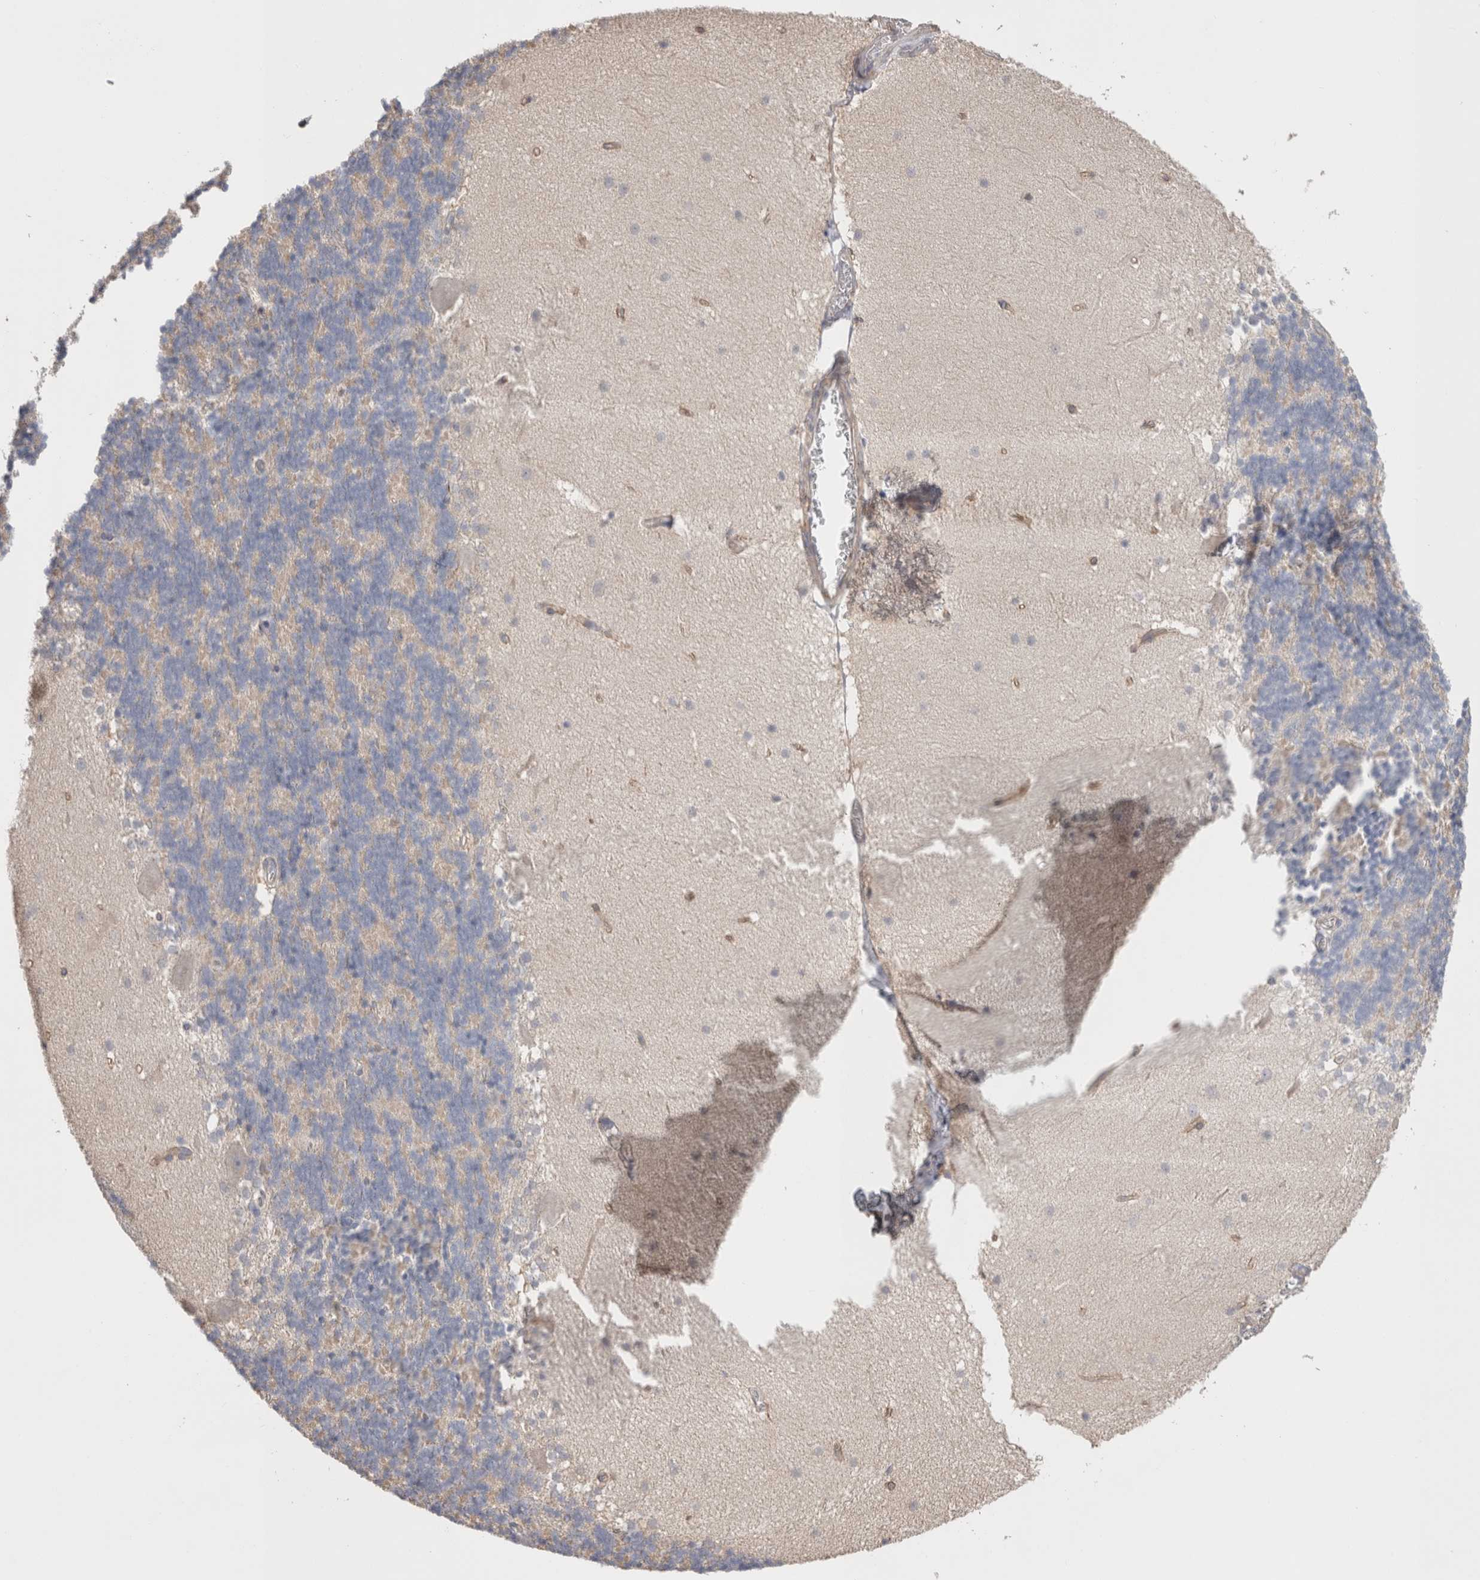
{"staining": {"intensity": "weak", "quantity": "<25%", "location": "cytoplasmic/membranous"}, "tissue": "cerebellum", "cell_type": "Cells in granular layer", "image_type": "normal", "snomed": [{"axis": "morphology", "description": "Normal tissue, NOS"}, {"axis": "topography", "description": "Cerebellum"}], "caption": "Immunohistochemical staining of unremarkable cerebellum shows no significant staining in cells in granular layer. (Stains: DAB immunohistochemistry with hematoxylin counter stain, Microscopy: brightfield microscopy at high magnification).", "gene": "DMD", "patient": {"sex": "female", "age": 19}}